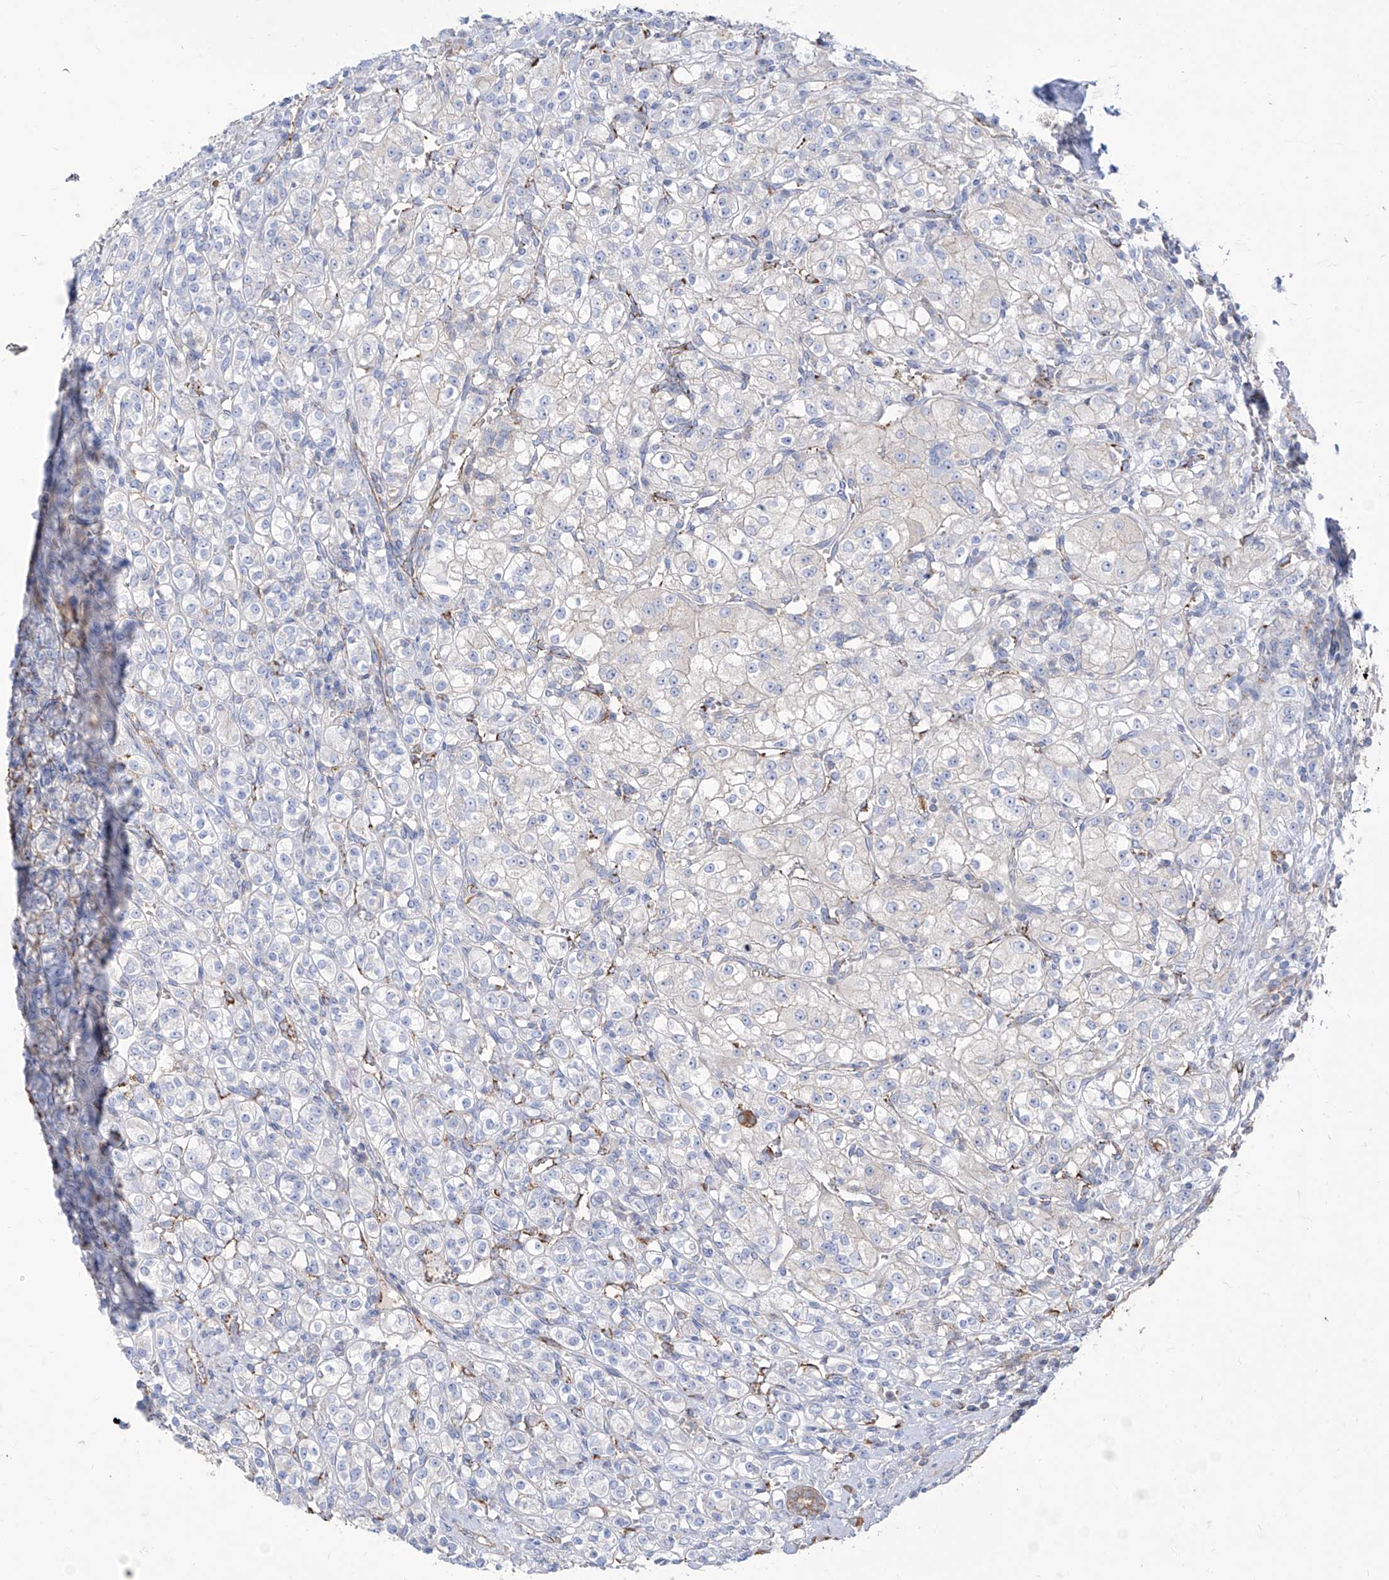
{"staining": {"intensity": "negative", "quantity": "none", "location": "none"}, "tissue": "renal cancer", "cell_type": "Tumor cells", "image_type": "cancer", "snomed": [{"axis": "morphology", "description": "Adenocarcinoma, NOS"}, {"axis": "topography", "description": "Kidney"}], "caption": "IHC of human renal cancer displays no expression in tumor cells.", "gene": "C1orf74", "patient": {"sex": "male", "age": 77}}